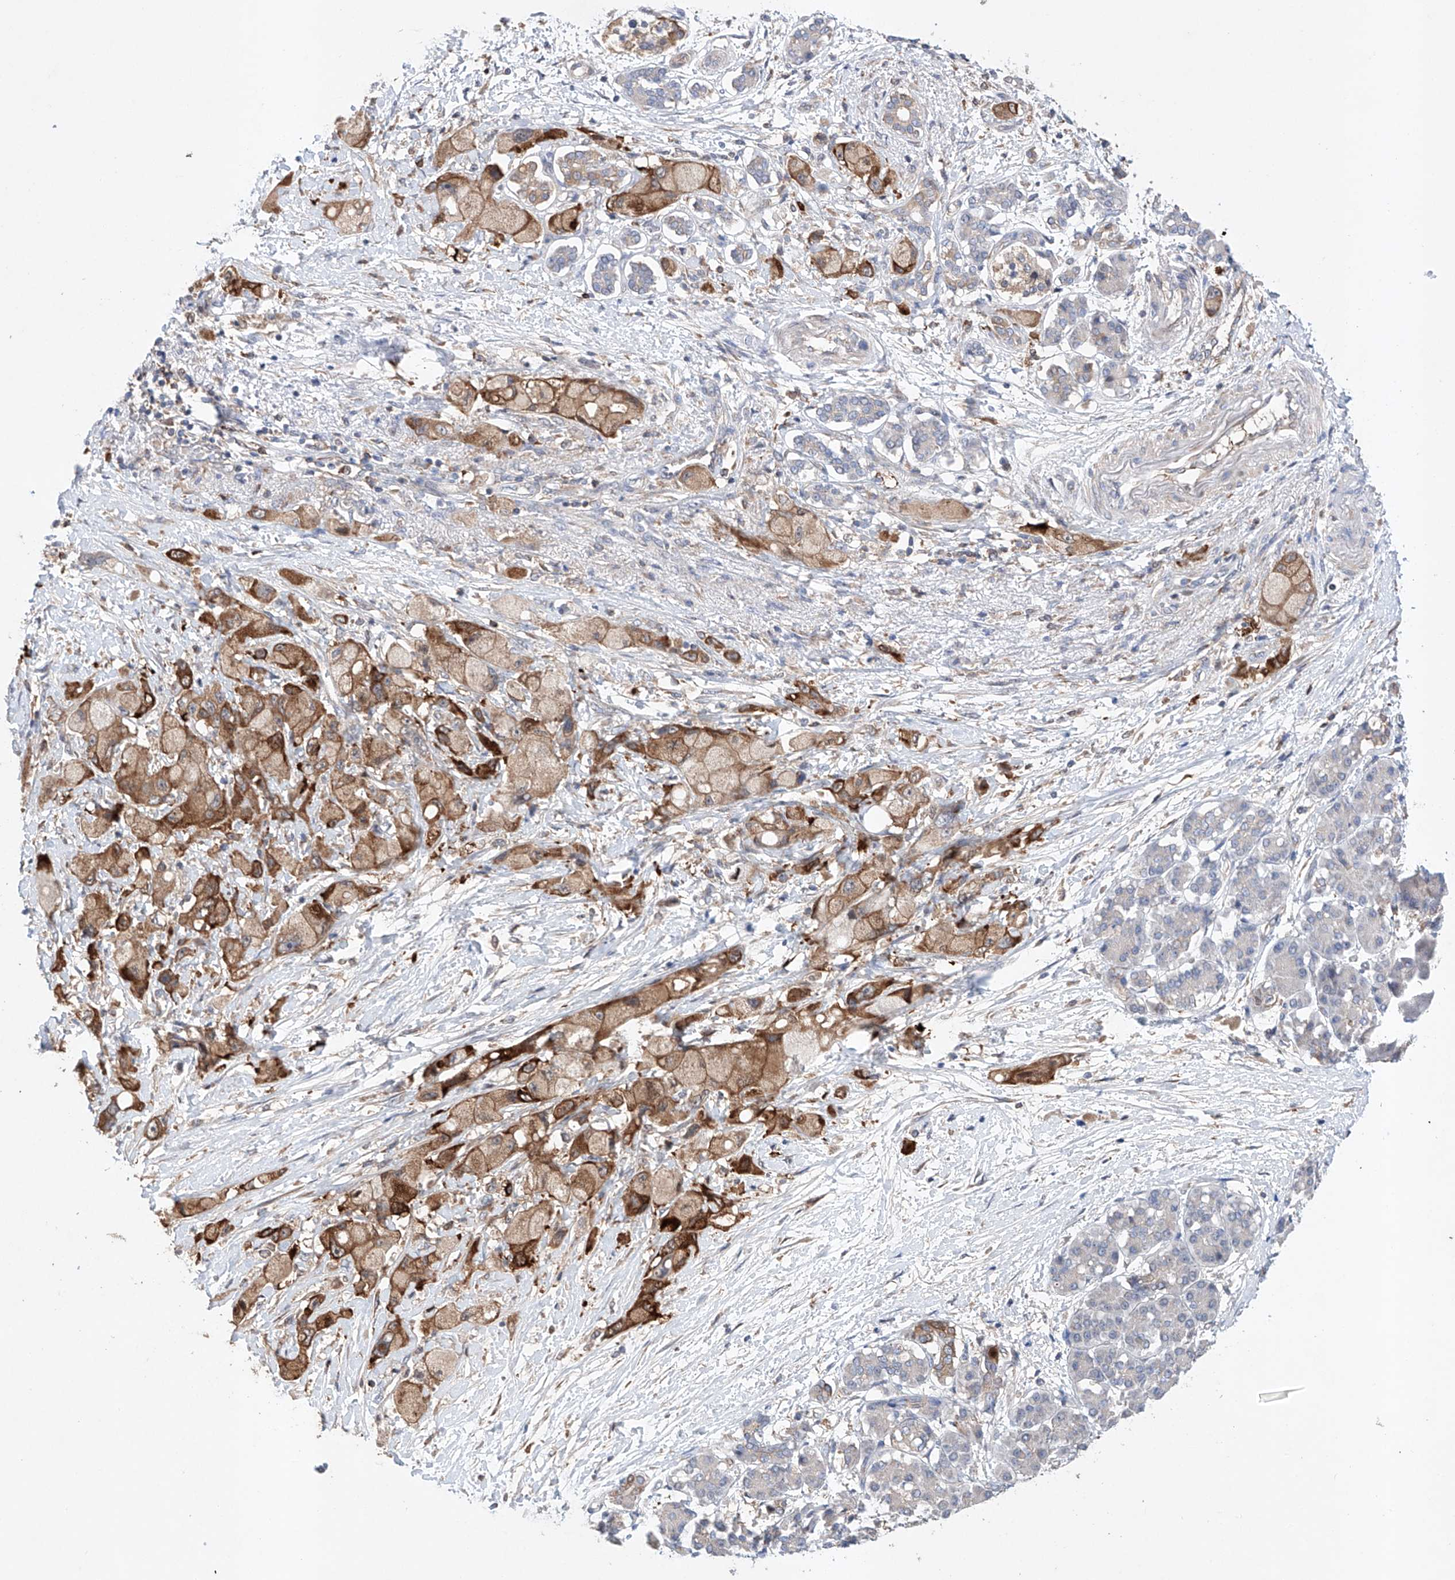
{"staining": {"intensity": "moderate", "quantity": ">75%", "location": "cytoplasmic/membranous"}, "tissue": "pancreatic cancer", "cell_type": "Tumor cells", "image_type": "cancer", "snomed": [{"axis": "morphology", "description": "Normal tissue, NOS"}, {"axis": "morphology", "description": "Adenocarcinoma, NOS"}, {"axis": "topography", "description": "Pancreas"}], "caption": "Brown immunohistochemical staining in adenocarcinoma (pancreatic) shows moderate cytoplasmic/membranous staining in approximately >75% of tumor cells.", "gene": "TIMM23", "patient": {"sex": "female", "age": 68}}